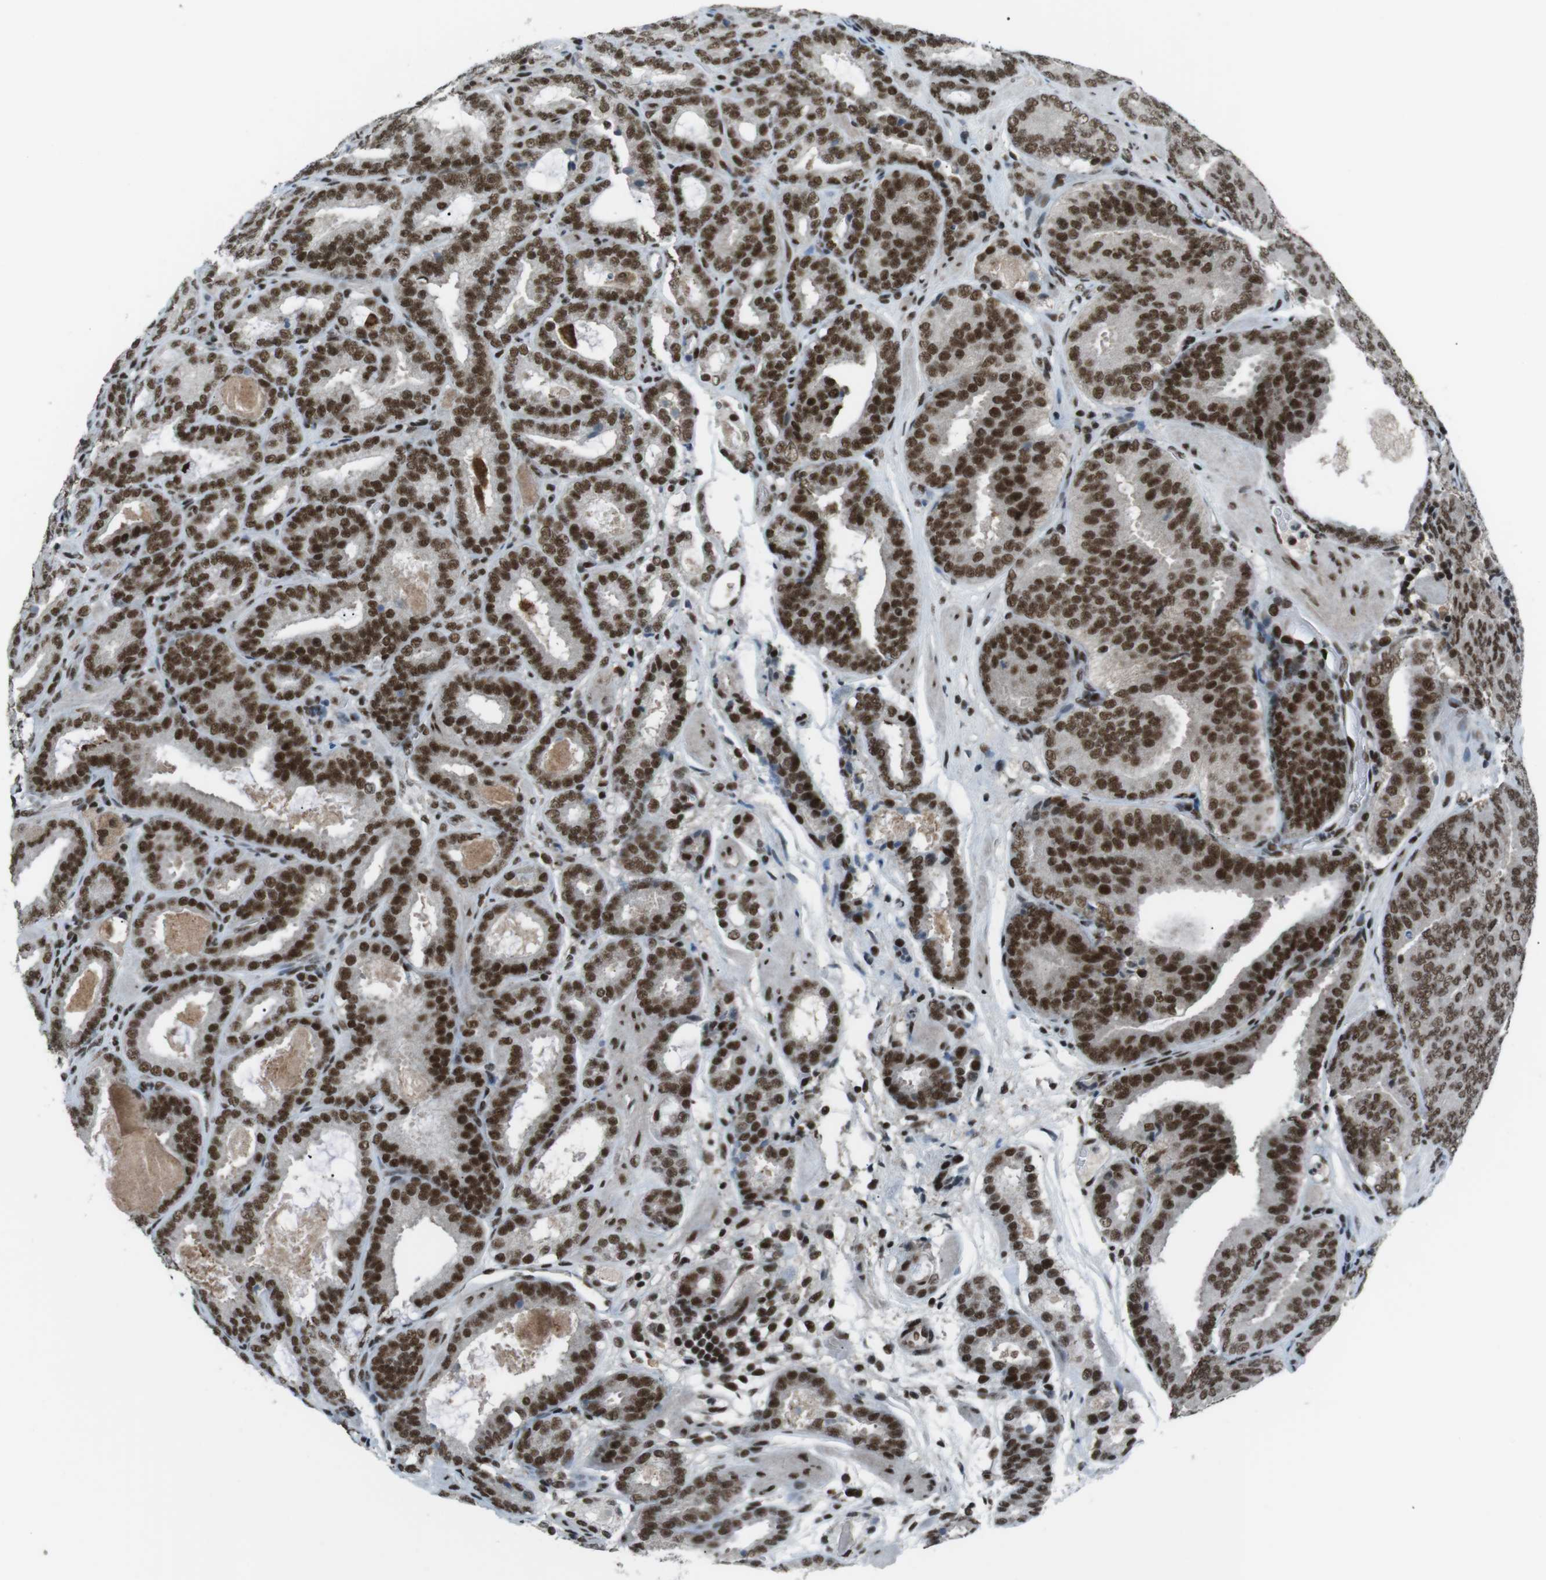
{"staining": {"intensity": "strong", "quantity": ">75%", "location": "nuclear"}, "tissue": "prostate cancer", "cell_type": "Tumor cells", "image_type": "cancer", "snomed": [{"axis": "morphology", "description": "Adenocarcinoma, Low grade"}, {"axis": "topography", "description": "Prostate"}], "caption": "This histopathology image exhibits prostate adenocarcinoma (low-grade) stained with IHC to label a protein in brown. The nuclear of tumor cells show strong positivity for the protein. Nuclei are counter-stained blue.", "gene": "TAF1", "patient": {"sex": "male", "age": 69}}